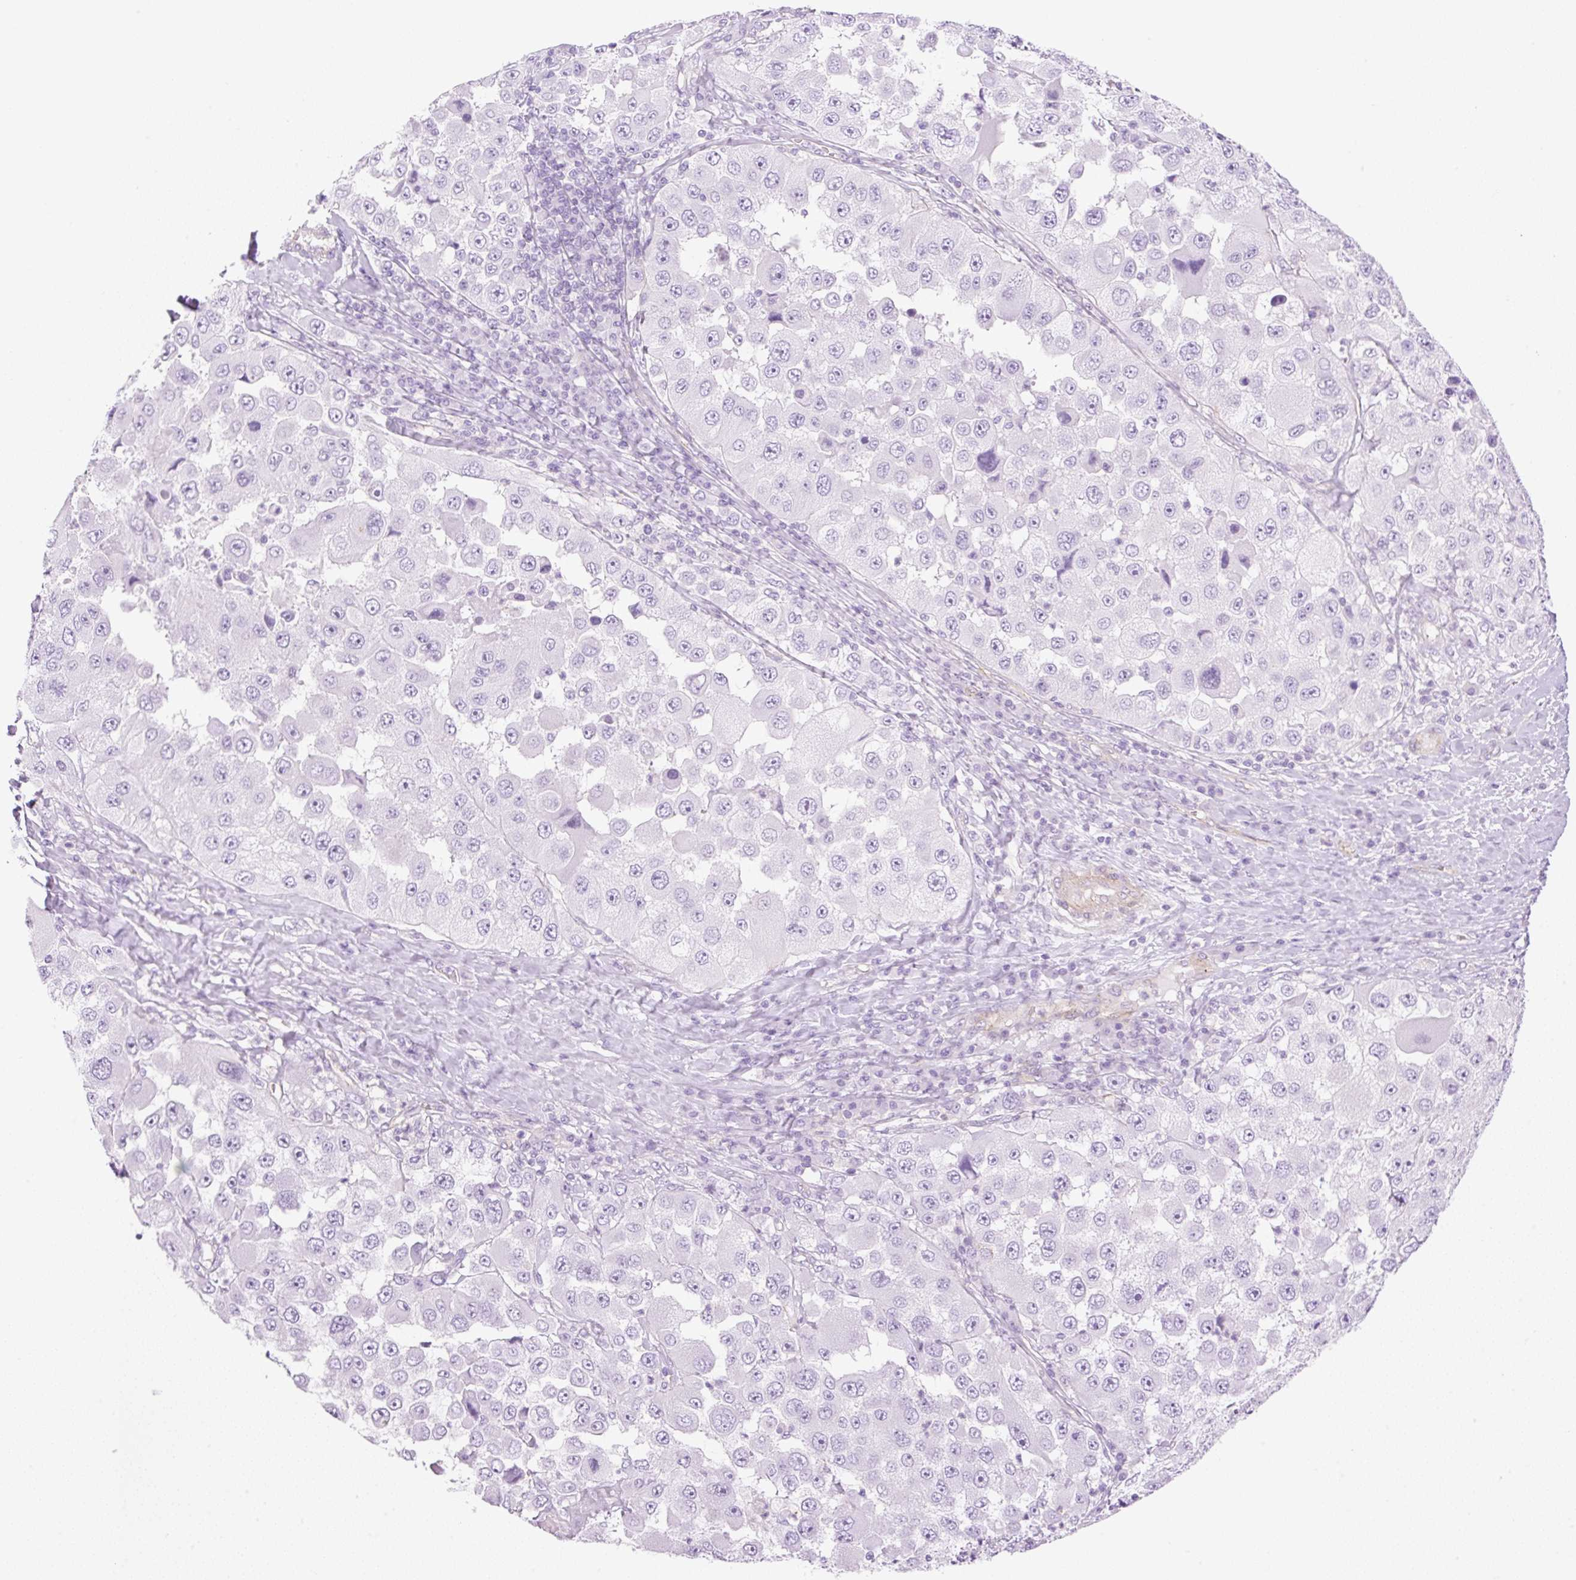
{"staining": {"intensity": "negative", "quantity": "none", "location": "none"}, "tissue": "melanoma", "cell_type": "Tumor cells", "image_type": "cancer", "snomed": [{"axis": "morphology", "description": "Malignant melanoma, Metastatic site"}, {"axis": "topography", "description": "Lymph node"}], "caption": "Immunohistochemistry (IHC) histopathology image of malignant melanoma (metastatic site) stained for a protein (brown), which demonstrates no expression in tumor cells.", "gene": "EHD3", "patient": {"sex": "male", "age": 62}}